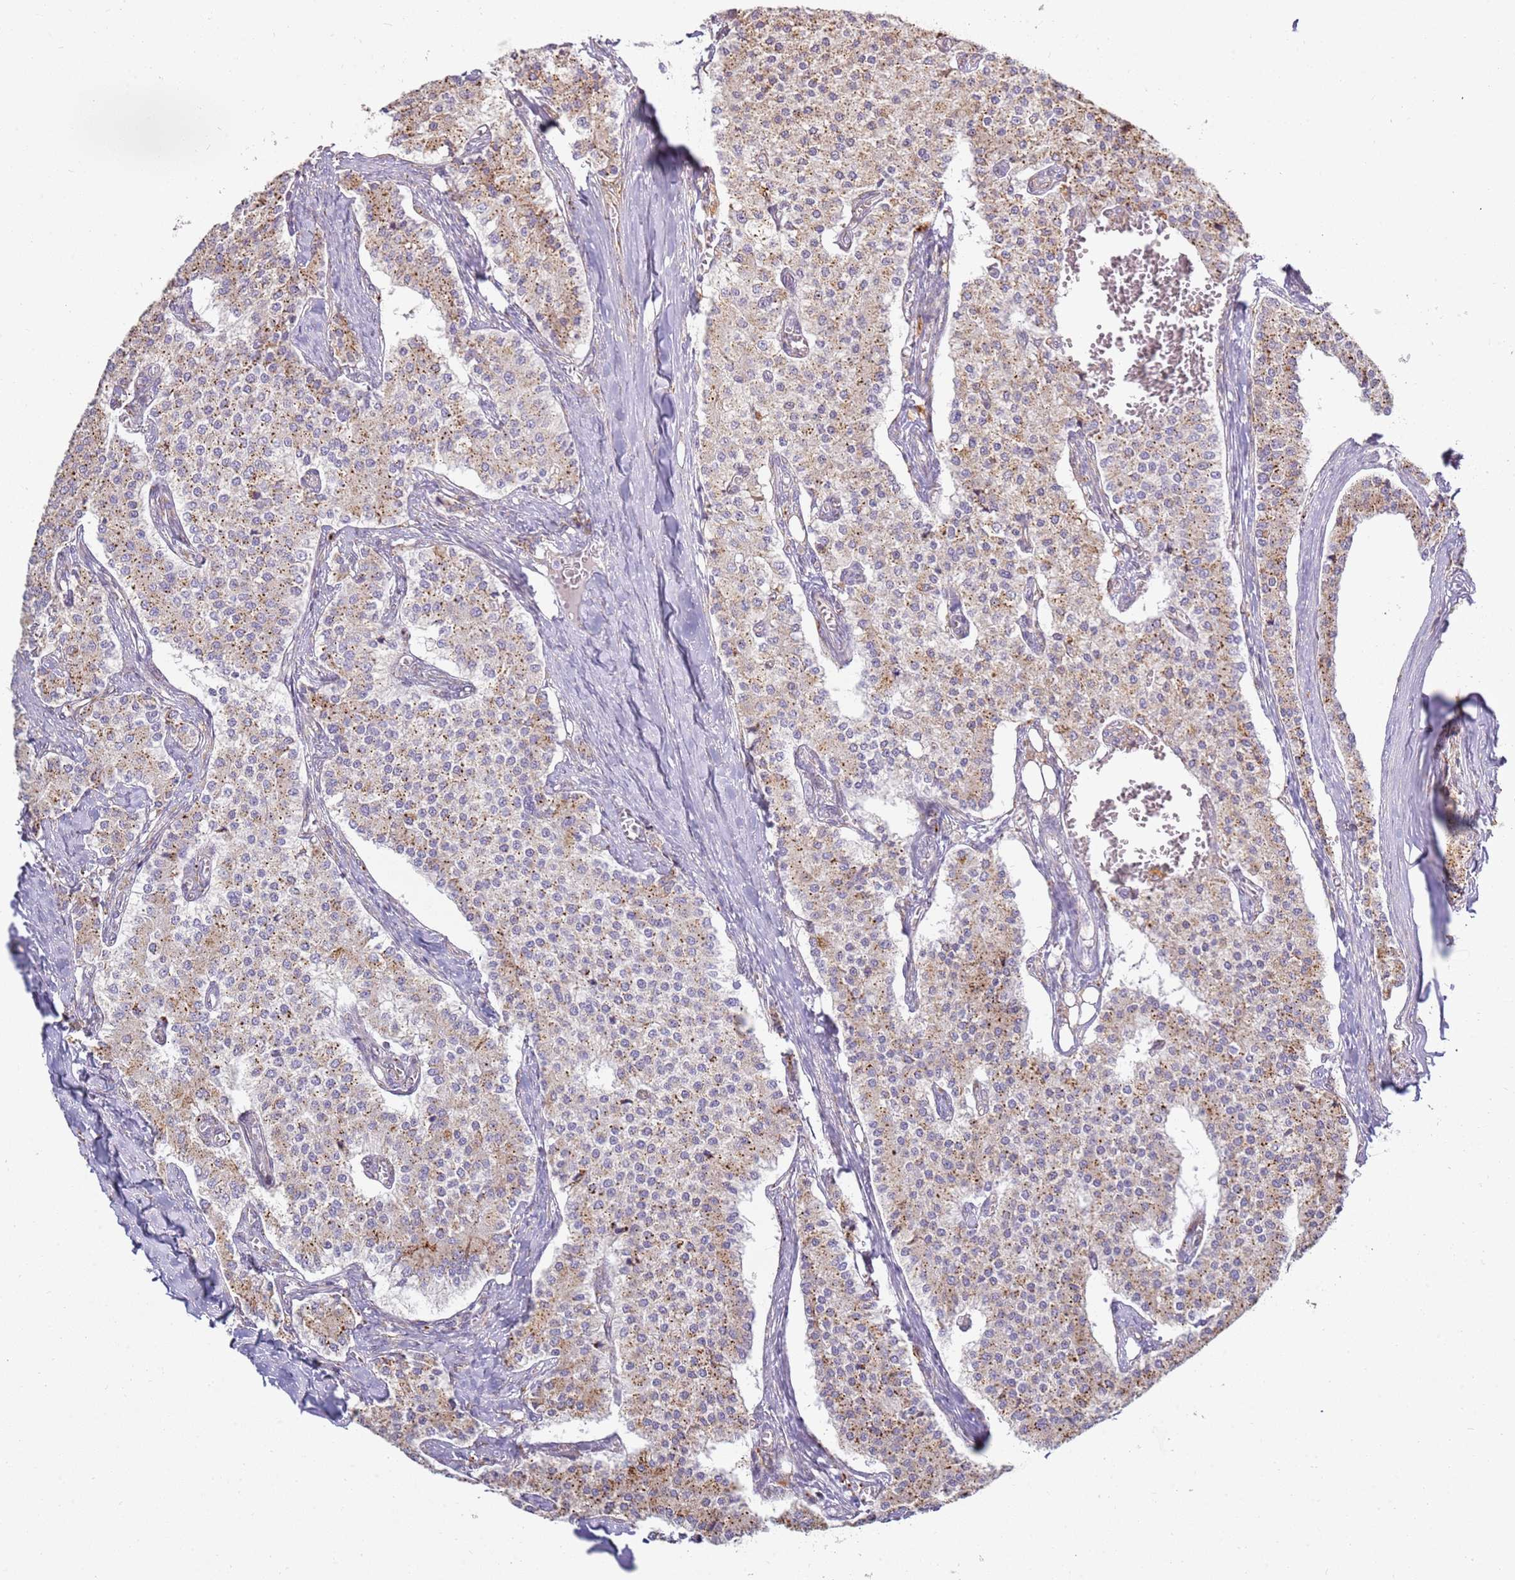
{"staining": {"intensity": "moderate", "quantity": "25%-75%", "location": "cytoplasmic/membranous"}, "tissue": "carcinoid", "cell_type": "Tumor cells", "image_type": "cancer", "snomed": [{"axis": "morphology", "description": "Carcinoid, malignant, NOS"}, {"axis": "topography", "description": "Colon"}], "caption": "An immunohistochemistry (IHC) histopathology image of tumor tissue is shown. Protein staining in brown shows moderate cytoplasmic/membranous positivity in malignant carcinoid within tumor cells.", "gene": "GRAP", "patient": {"sex": "female", "age": 52}}